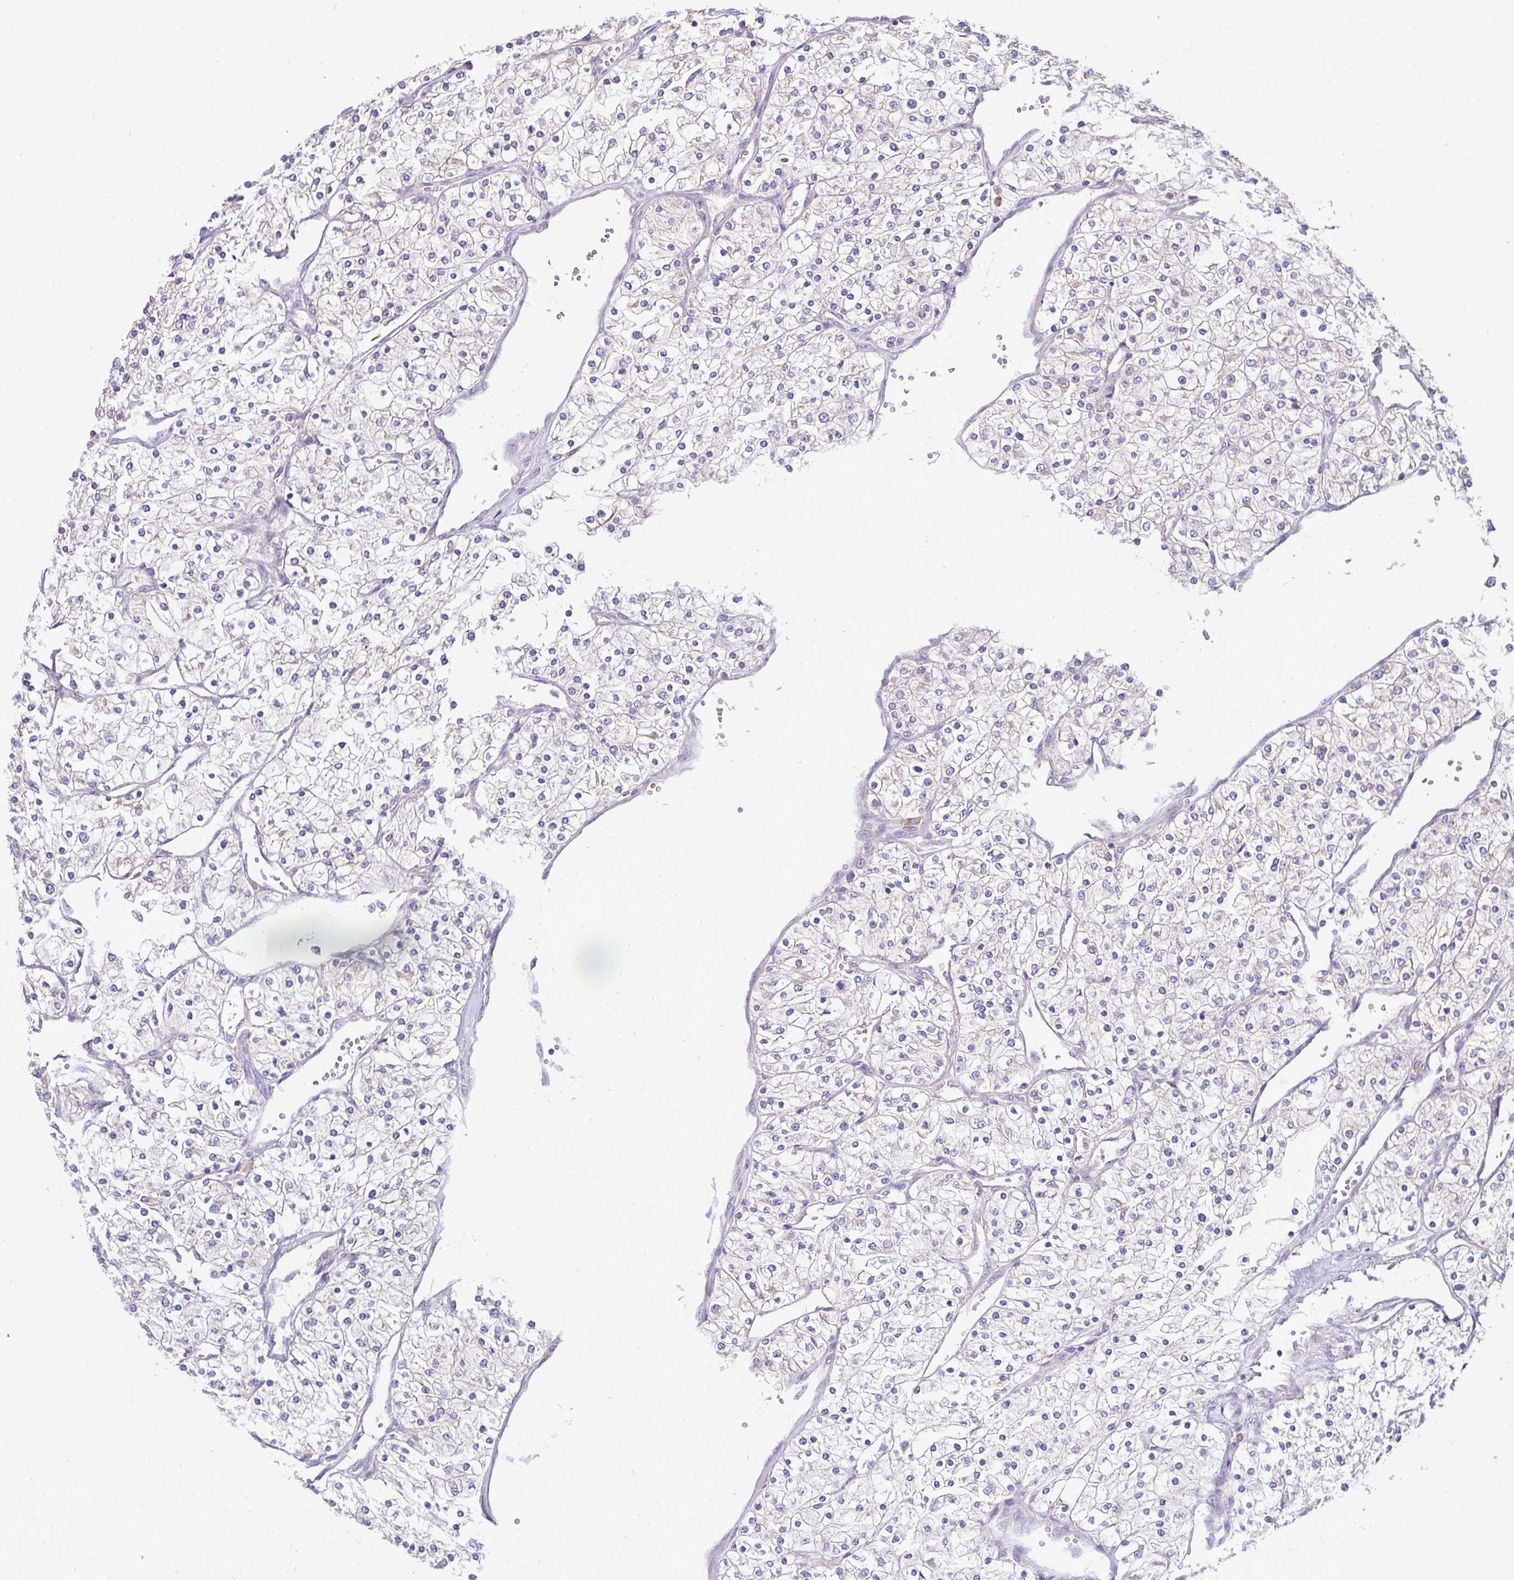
{"staining": {"intensity": "negative", "quantity": "none", "location": "none"}, "tissue": "renal cancer", "cell_type": "Tumor cells", "image_type": "cancer", "snomed": [{"axis": "morphology", "description": "Adenocarcinoma, NOS"}, {"axis": "topography", "description": "Kidney"}], "caption": "This is an IHC image of human renal adenocarcinoma. There is no staining in tumor cells.", "gene": "FMR1", "patient": {"sex": "male", "age": 80}}